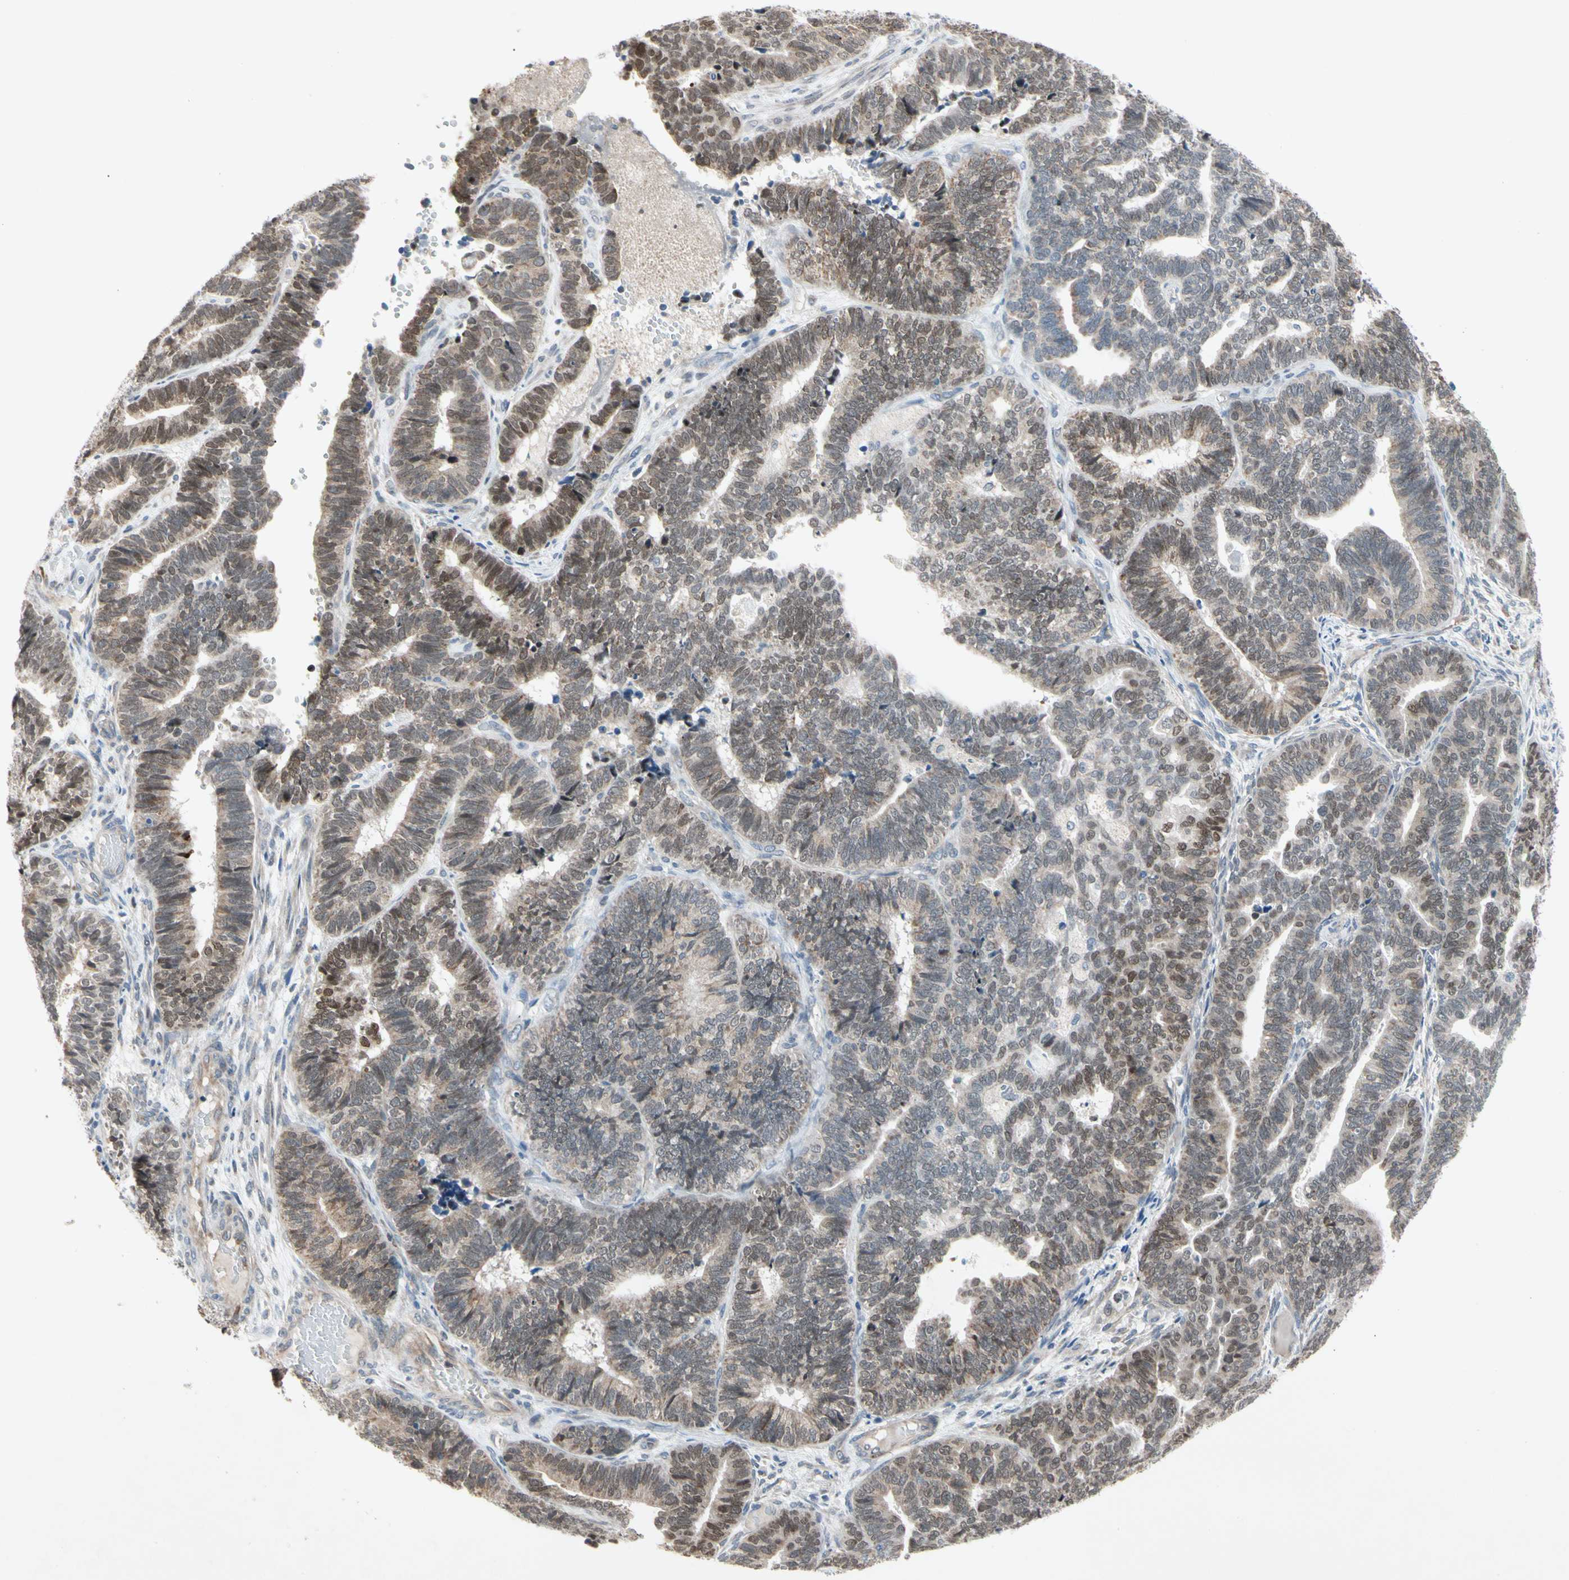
{"staining": {"intensity": "moderate", "quantity": ">75%", "location": "cytoplasmic/membranous,nuclear"}, "tissue": "endometrial cancer", "cell_type": "Tumor cells", "image_type": "cancer", "snomed": [{"axis": "morphology", "description": "Adenocarcinoma, NOS"}, {"axis": "topography", "description": "Endometrium"}], "caption": "Immunohistochemistry (IHC) of human adenocarcinoma (endometrial) displays medium levels of moderate cytoplasmic/membranous and nuclear expression in approximately >75% of tumor cells.", "gene": "MARK1", "patient": {"sex": "female", "age": 70}}